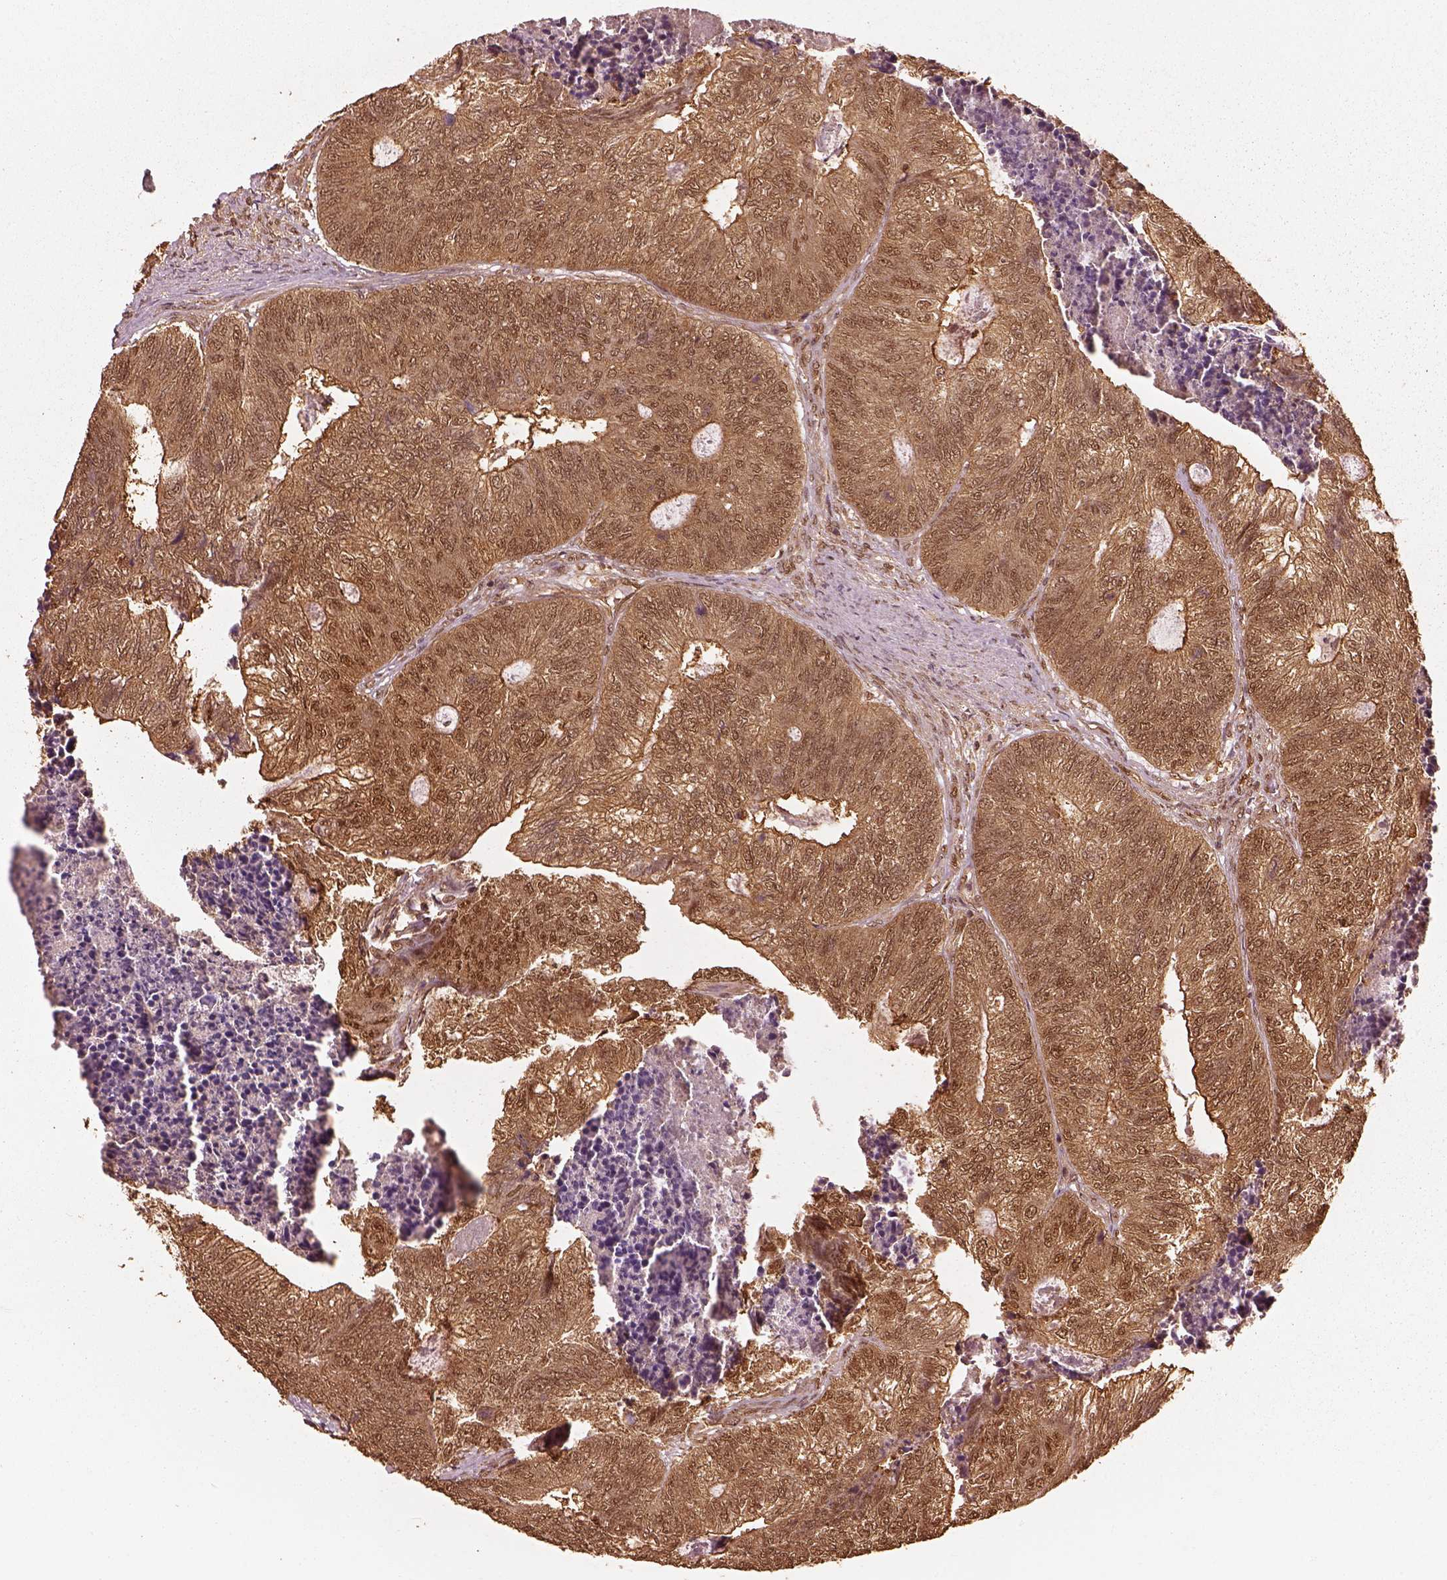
{"staining": {"intensity": "weak", "quantity": ">75%", "location": "cytoplasmic/membranous"}, "tissue": "colorectal cancer", "cell_type": "Tumor cells", "image_type": "cancer", "snomed": [{"axis": "morphology", "description": "Adenocarcinoma, NOS"}, {"axis": "topography", "description": "Colon"}], "caption": "The photomicrograph reveals immunohistochemical staining of colorectal cancer (adenocarcinoma). There is weak cytoplasmic/membranous staining is present in approximately >75% of tumor cells. The protein of interest is shown in brown color, while the nuclei are stained blue.", "gene": "PSMC5", "patient": {"sex": "female", "age": 67}}